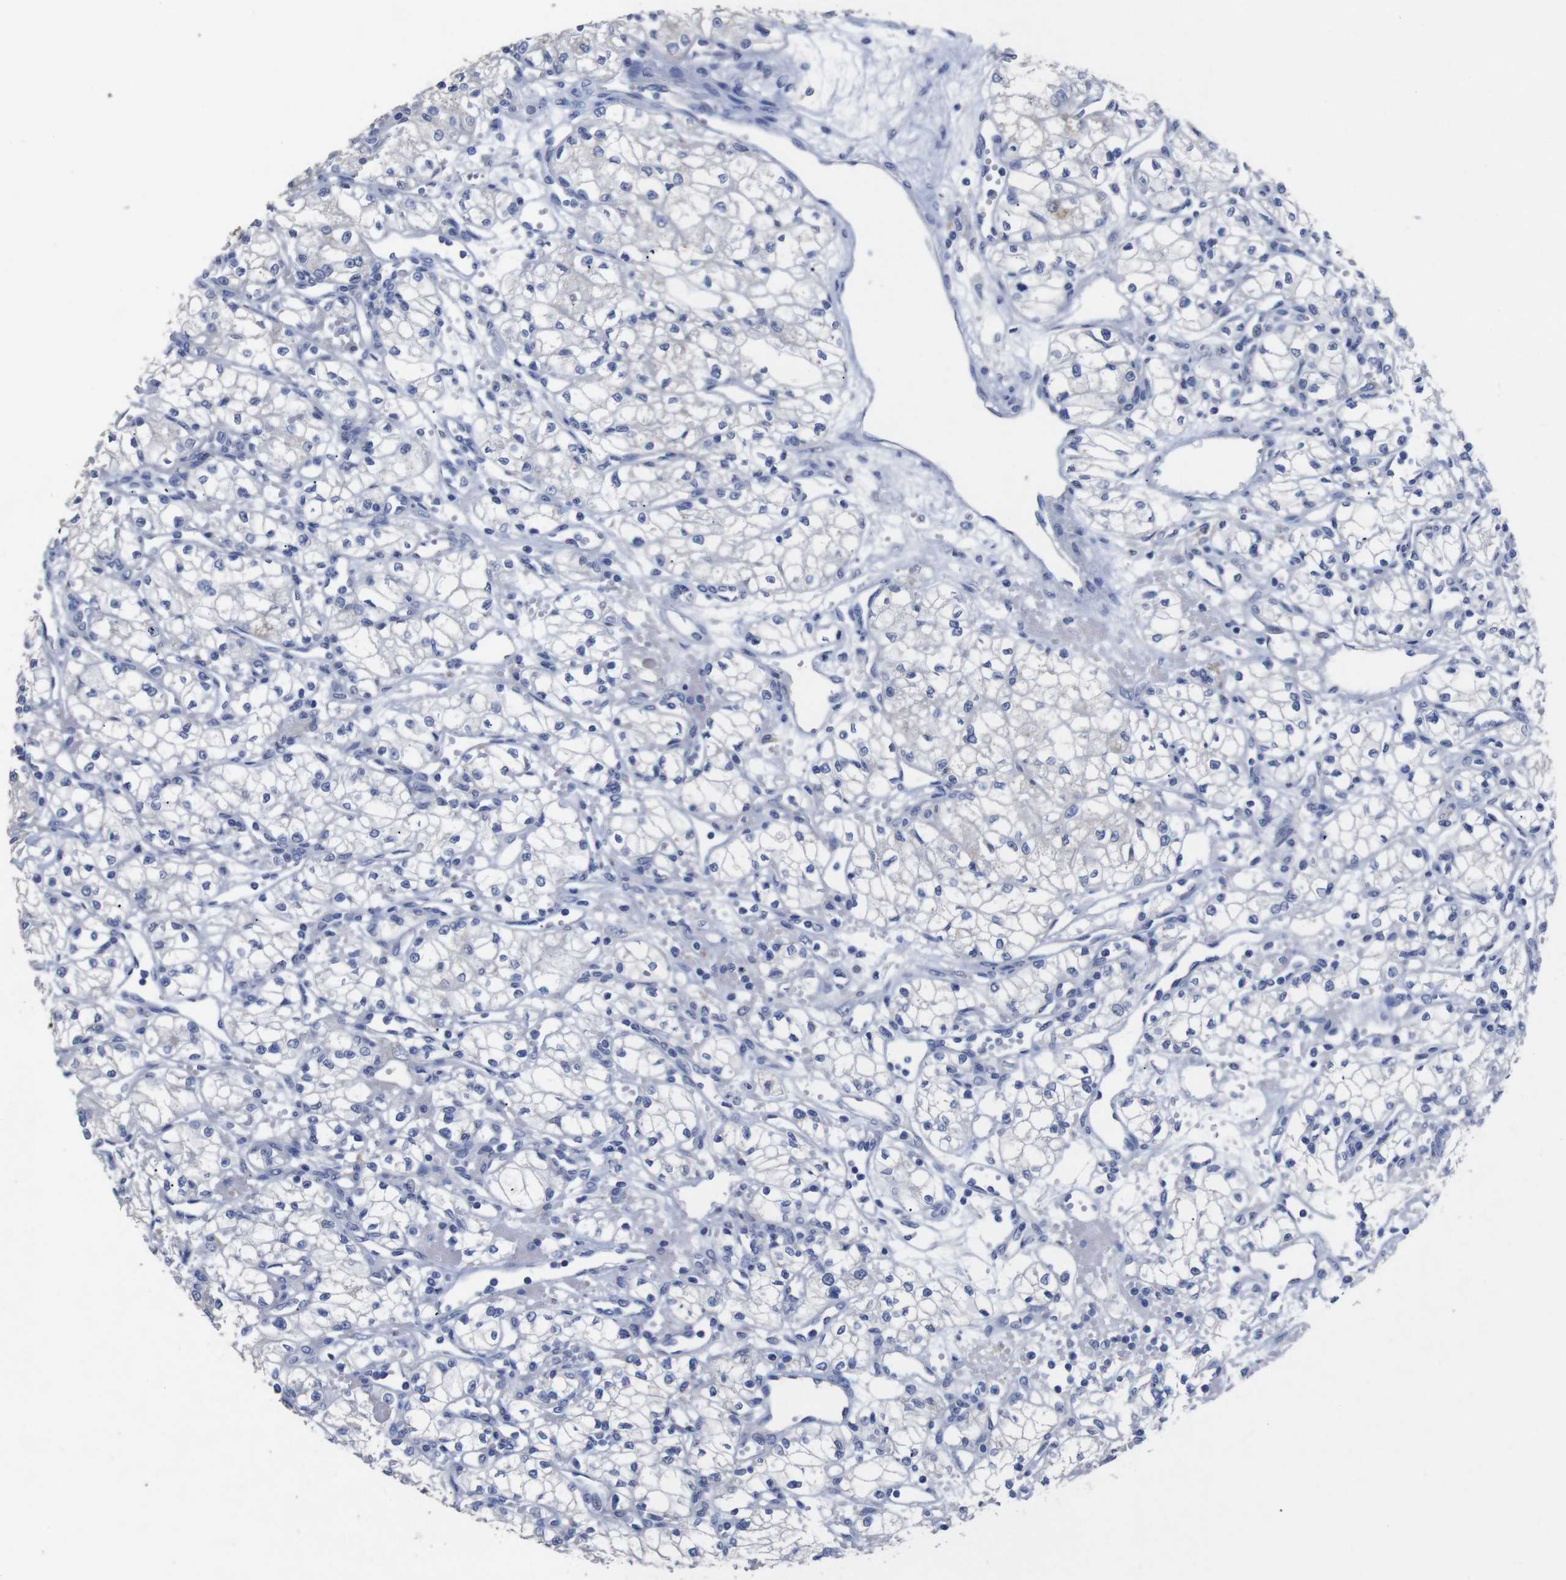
{"staining": {"intensity": "negative", "quantity": "none", "location": "none"}, "tissue": "renal cancer", "cell_type": "Tumor cells", "image_type": "cancer", "snomed": [{"axis": "morphology", "description": "Normal tissue, NOS"}, {"axis": "morphology", "description": "Adenocarcinoma, NOS"}, {"axis": "topography", "description": "Kidney"}], "caption": "DAB immunohistochemical staining of human renal adenocarcinoma exhibits no significant positivity in tumor cells.", "gene": "GJB2", "patient": {"sex": "male", "age": 59}}